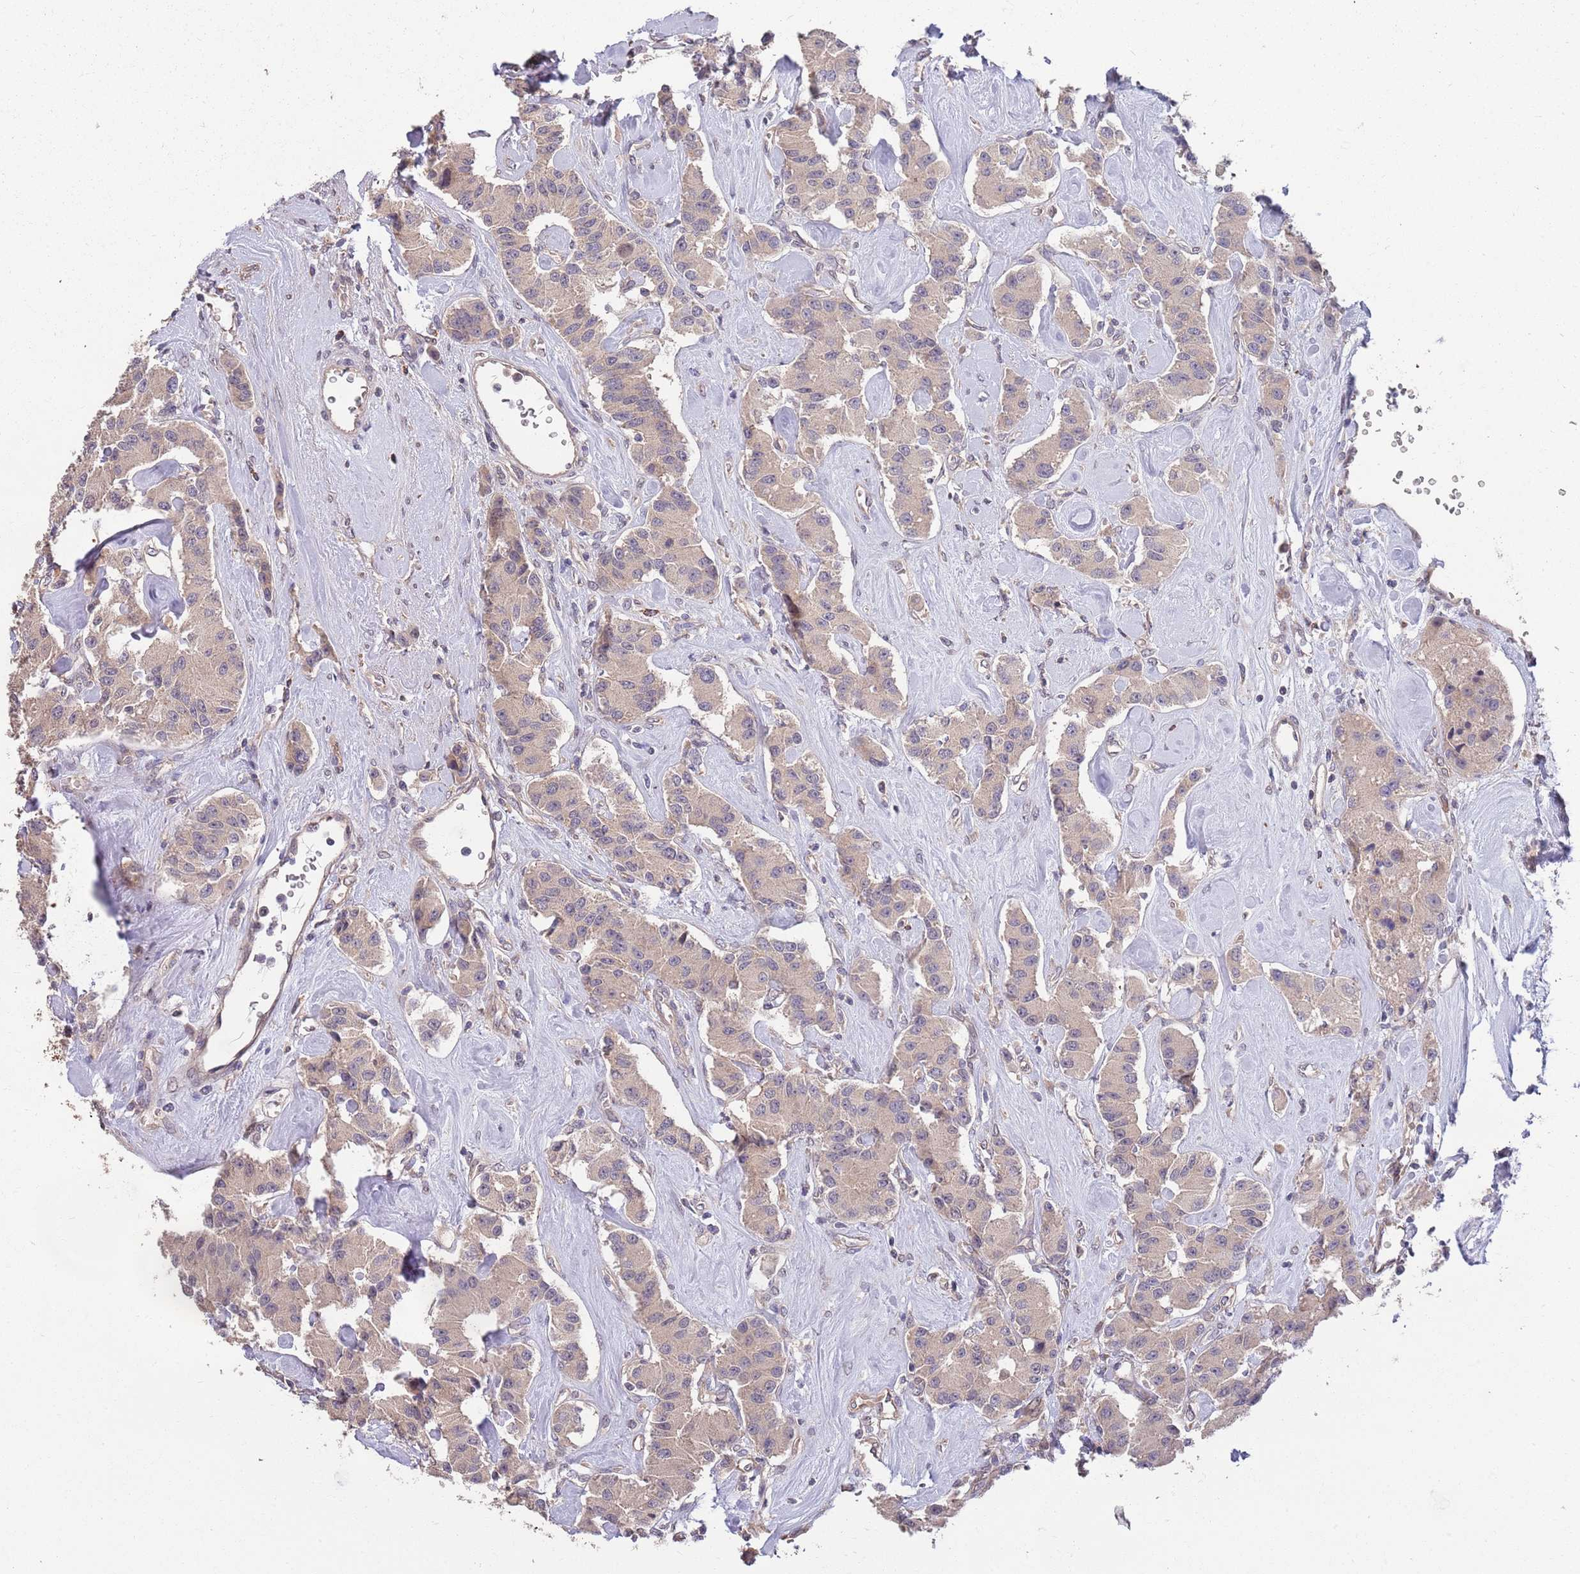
{"staining": {"intensity": "weak", "quantity": ">75%", "location": "cytoplasmic/membranous"}, "tissue": "carcinoid", "cell_type": "Tumor cells", "image_type": "cancer", "snomed": [{"axis": "morphology", "description": "Carcinoid, malignant, NOS"}, {"axis": "topography", "description": "Pancreas"}], "caption": "Malignant carcinoid was stained to show a protein in brown. There is low levels of weak cytoplasmic/membranous staining in about >75% of tumor cells. The protein is stained brown, and the nuclei are stained in blue (DAB IHC with brightfield microscopy, high magnification).", "gene": "MARVELD2", "patient": {"sex": "male", "age": 41}}